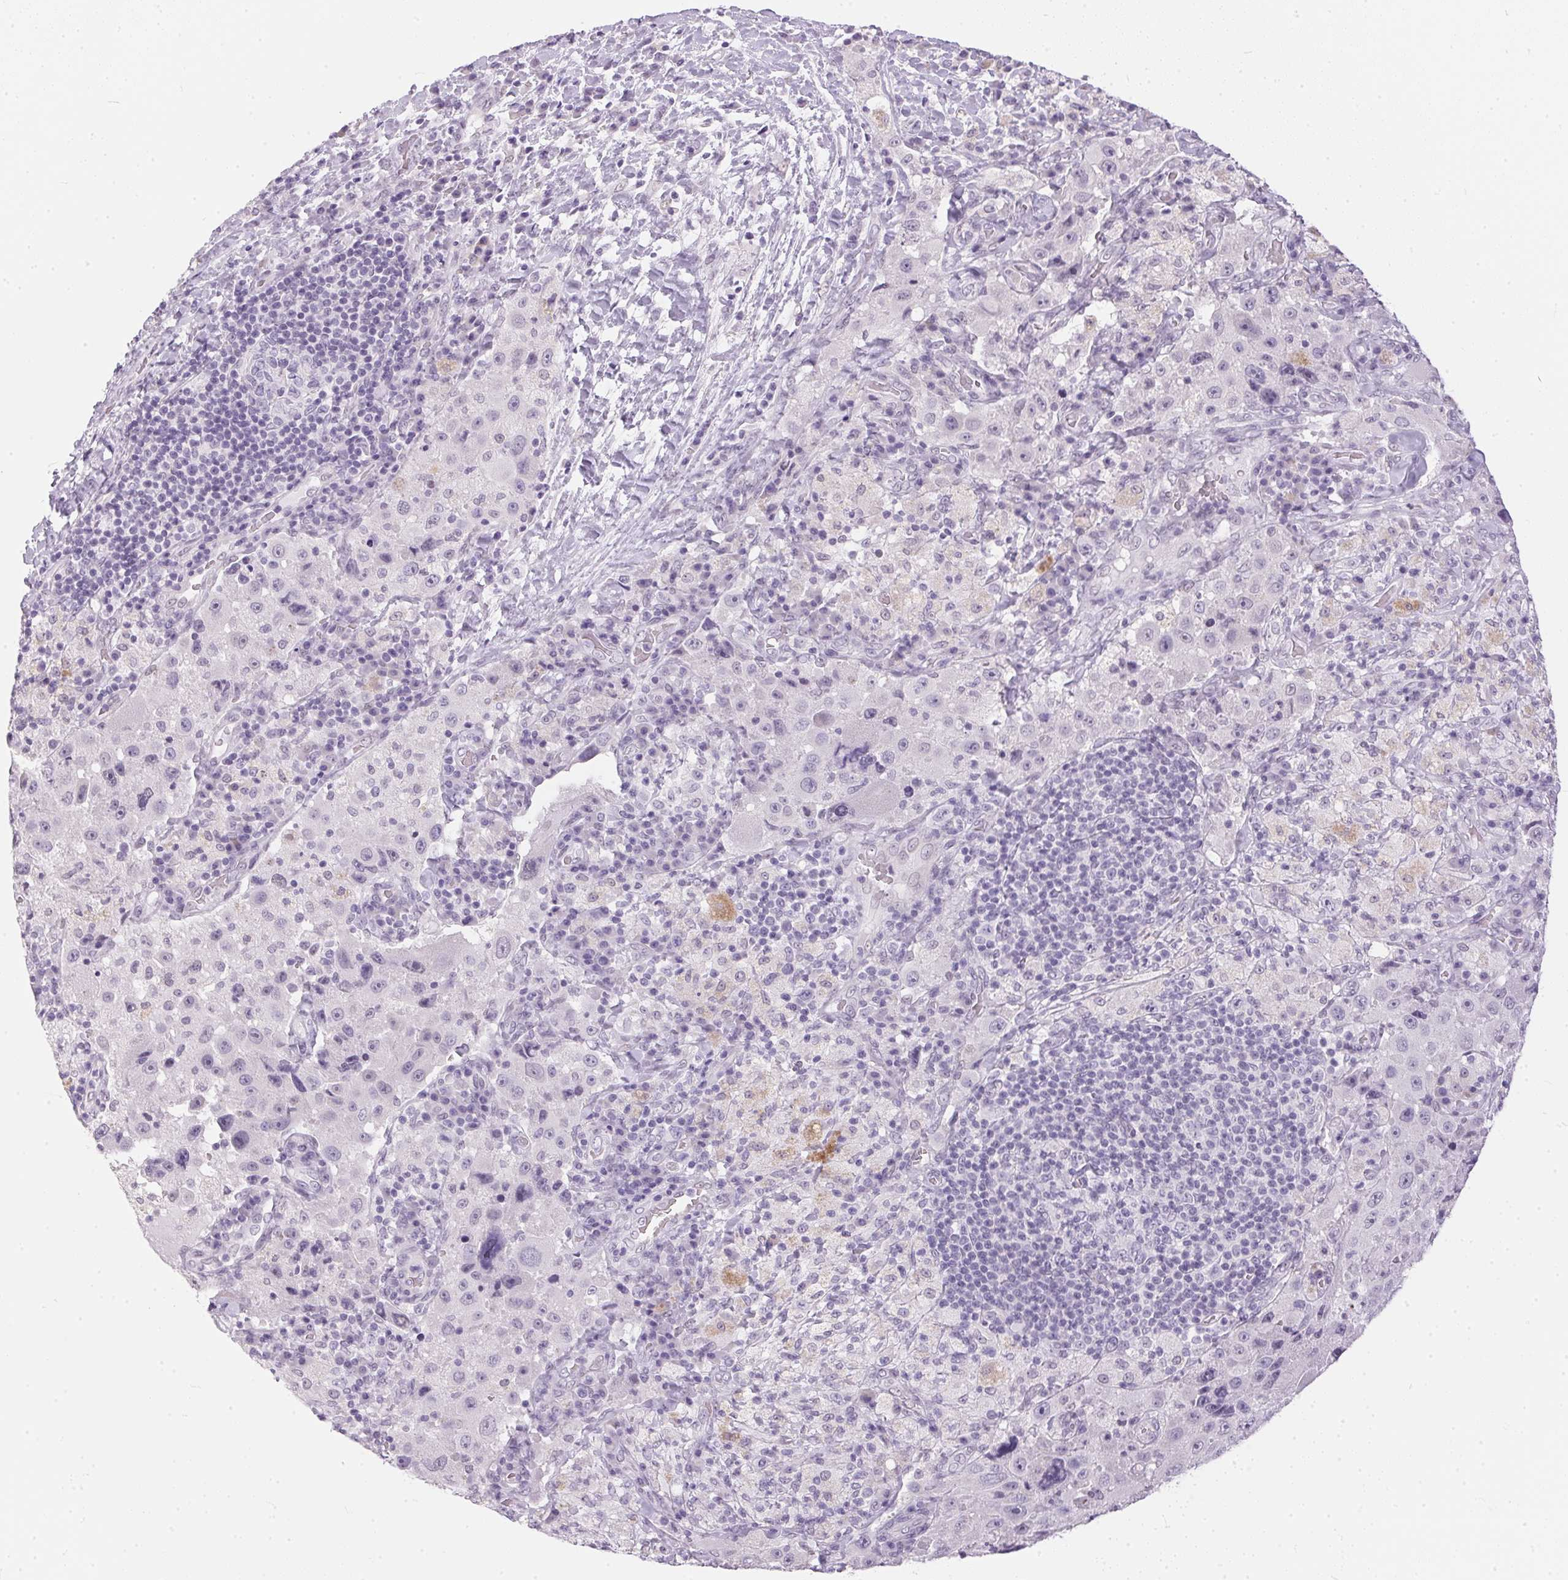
{"staining": {"intensity": "negative", "quantity": "none", "location": "none"}, "tissue": "melanoma", "cell_type": "Tumor cells", "image_type": "cancer", "snomed": [{"axis": "morphology", "description": "Malignant melanoma, Metastatic site"}, {"axis": "topography", "description": "Lymph node"}], "caption": "This is an IHC photomicrograph of melanoma. There is no staining in tumor cells.", "gene": "GBP6", "patient": {"sex": "male", "age": 62}}